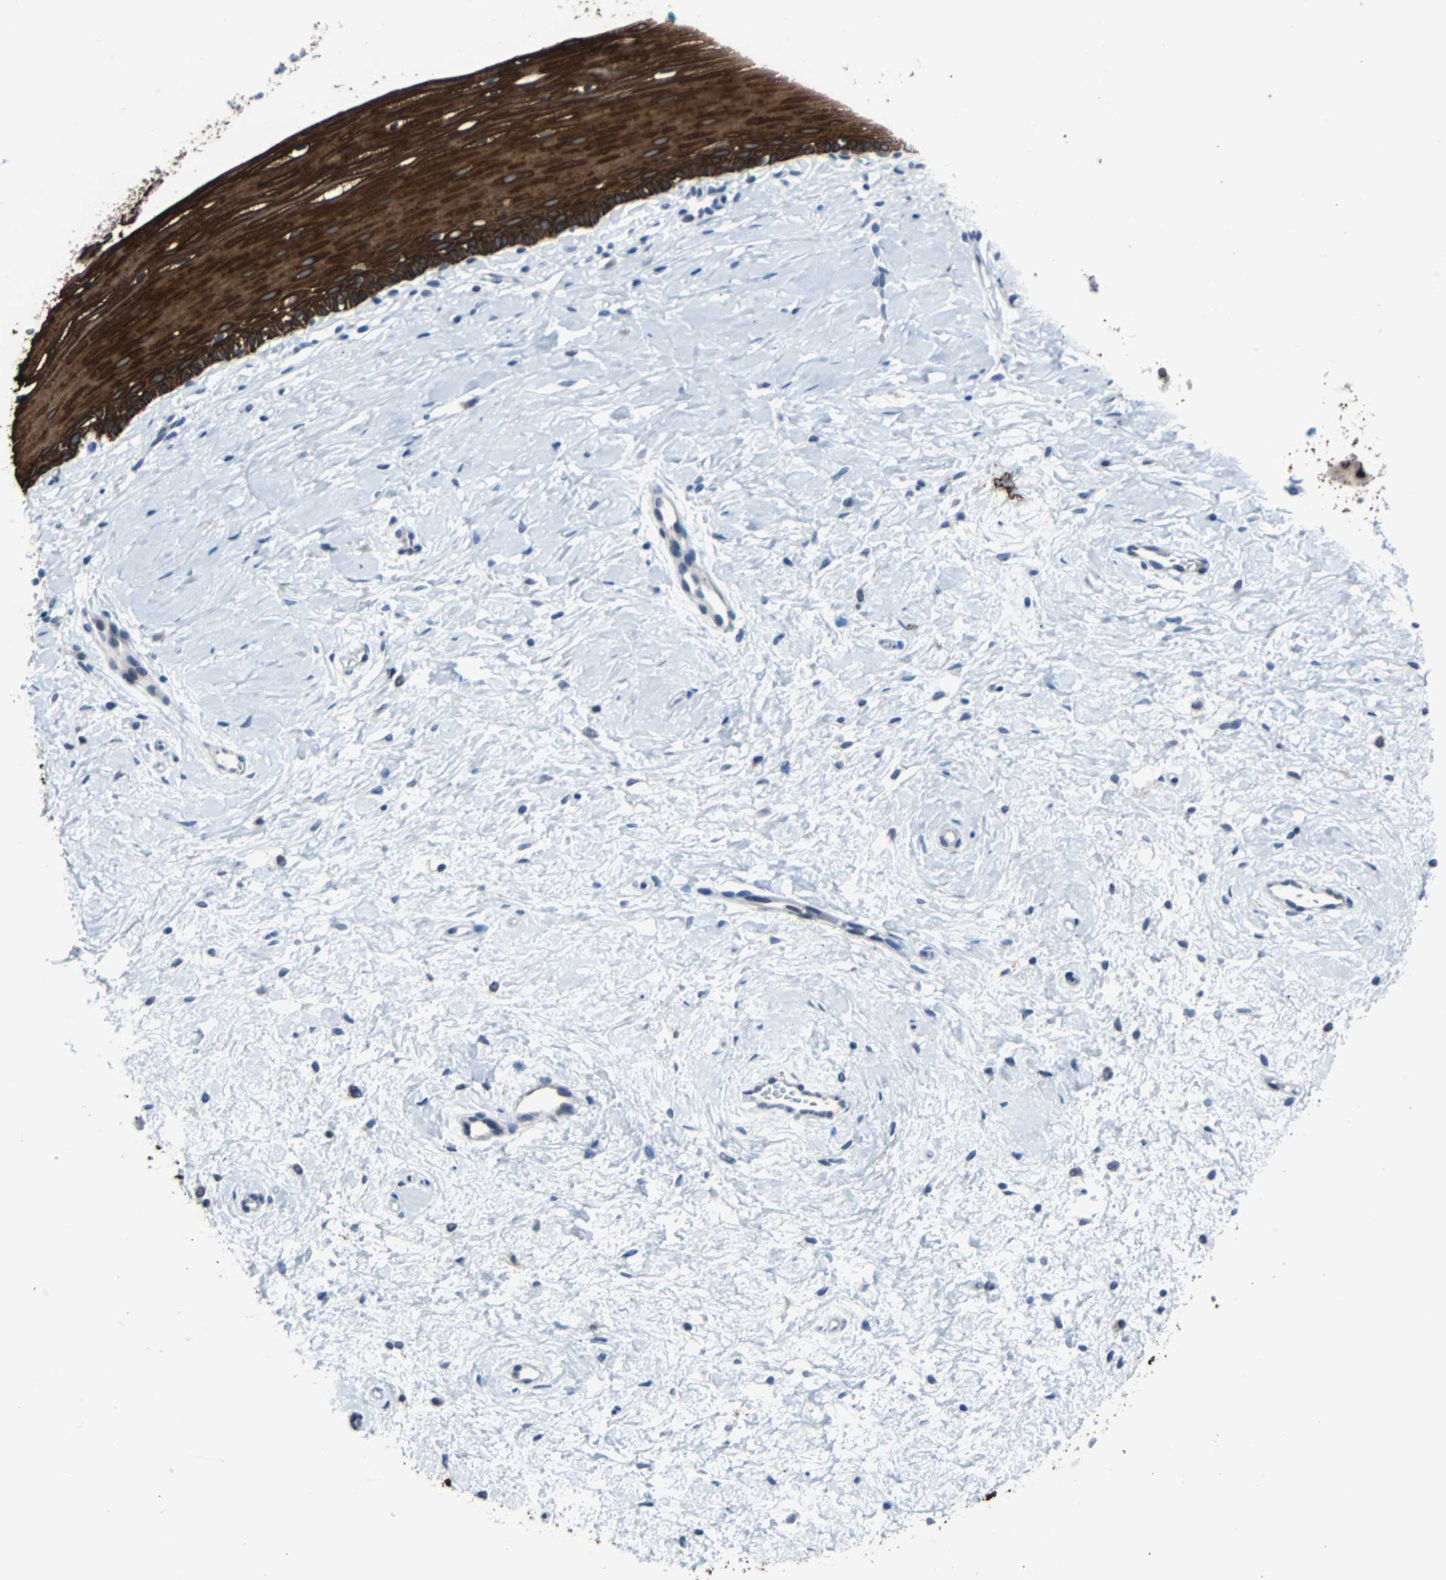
{"staining": {"intensity": "strong", "quantity": ">75%", "location": "cytoplasmic/membranous"}, "tissue": "cervix", "cell_type": "Glandular cells", "image_type": "normal", "snomed": [{"axis": "morphology", "description": "Normal tissue, NOS"}, {"axis": "topography", "description": "Cervix"}], "caption": "Benign cervix was stained to show a protein in brown. There is high levels of strong cytoplasmic/membranous expression in approximately >75% of glandular cells. Ihc stains the protein of interest in brown and the nuclei are stained blue.", "gene": "KRT7", "patient": {"sex": "female", "age": 39}}